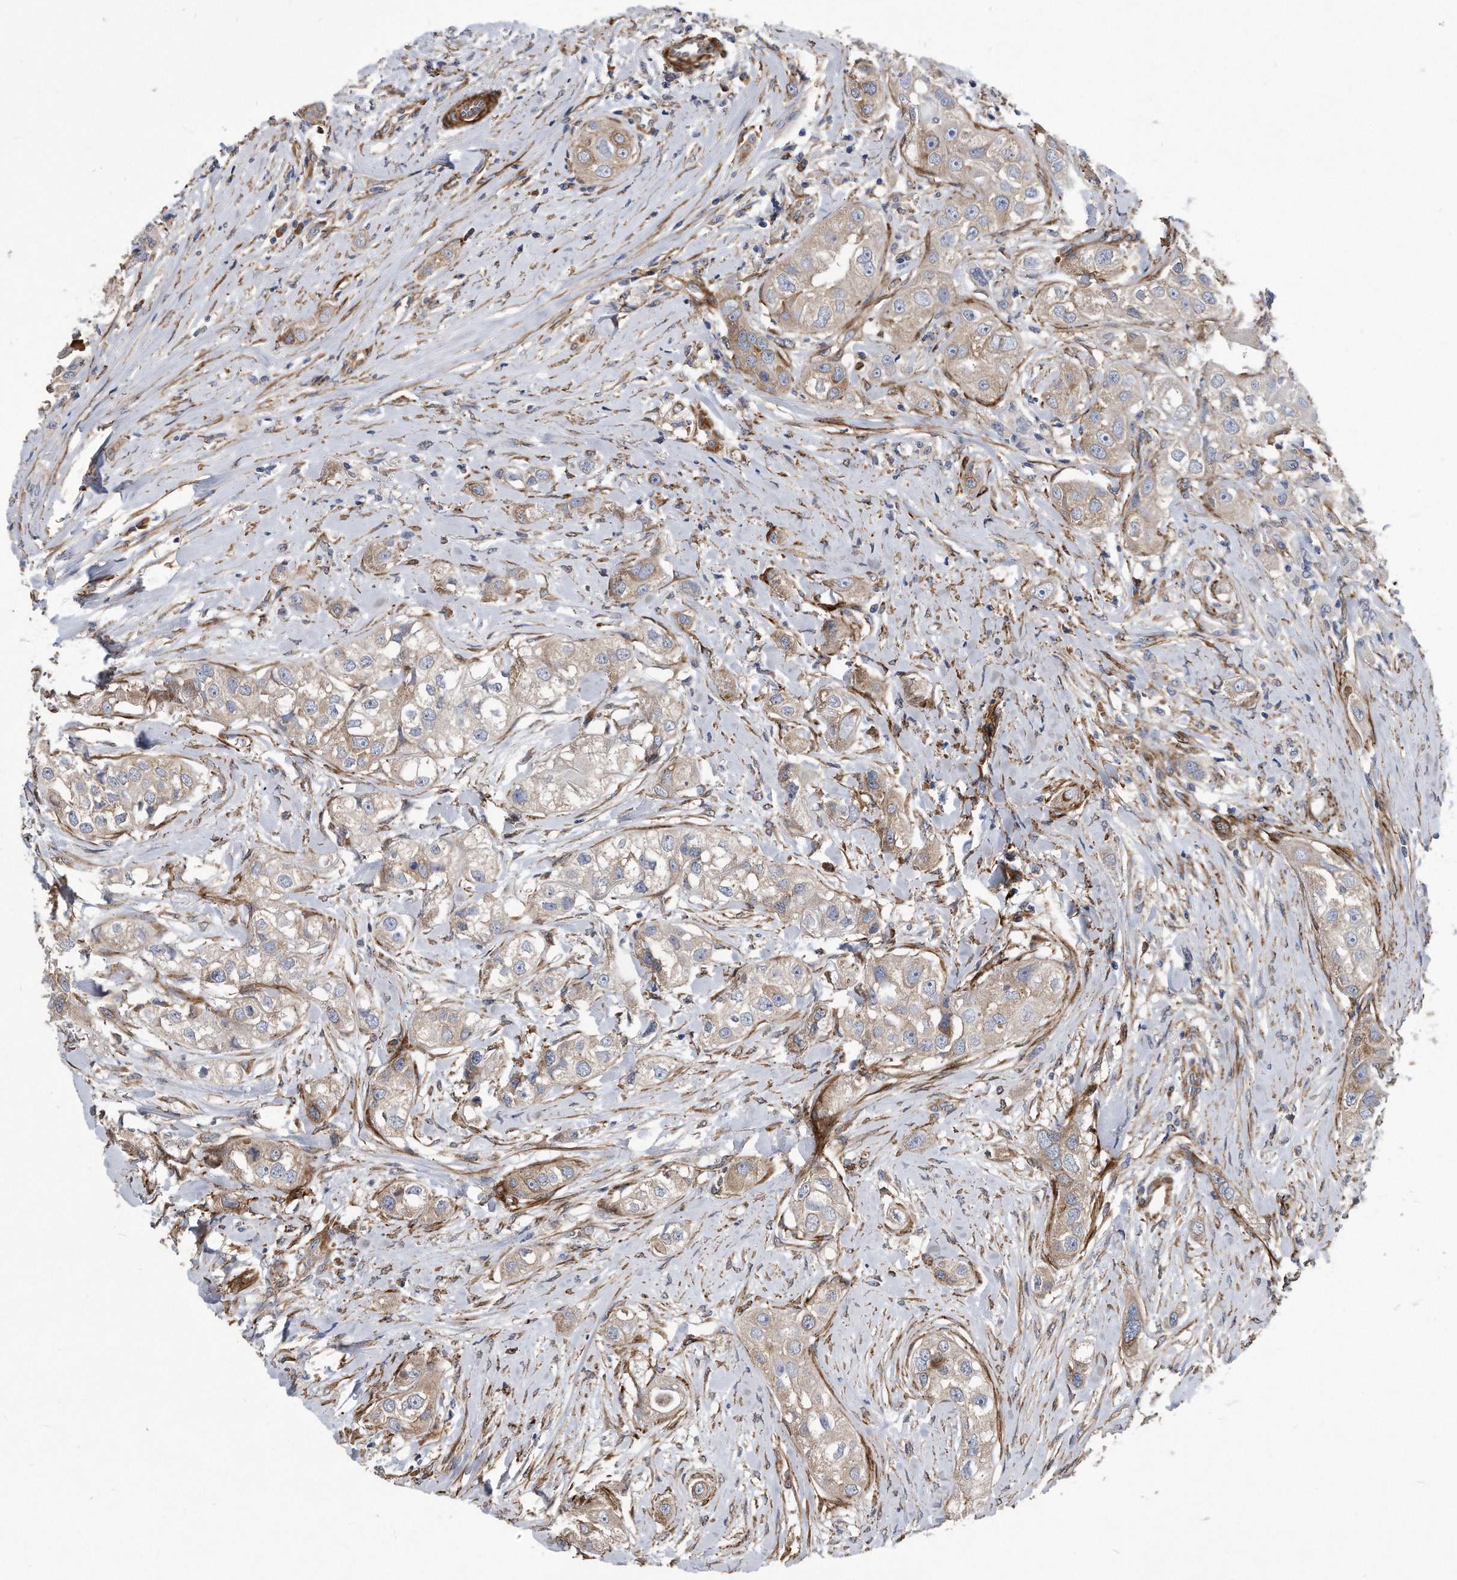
{"staining": {"intensity": "weak", "quantity": "<25%", "location": "cytoplasmic/membranous"}, "tissue": "head and neck cancer", "cell_type": "Tumor cells", "image_type": "cancer", "snomed": [{"axis": "morphology", "description": "Normal tissue, NOS"}, {"axis": "morphology", "description": "Squamous cell carcinoma, NOS"}, {"axis": "topography", "description": "Skeletal muscle"}, {"axis": "topography", "description": "Head-Neck"}], "caption": "Tumor cells show no significant positivity in head and neck cancer (squamous cell carcinoma).", "gene": "EIF2B4", "patient": {"sex": "male", "age": 51}}